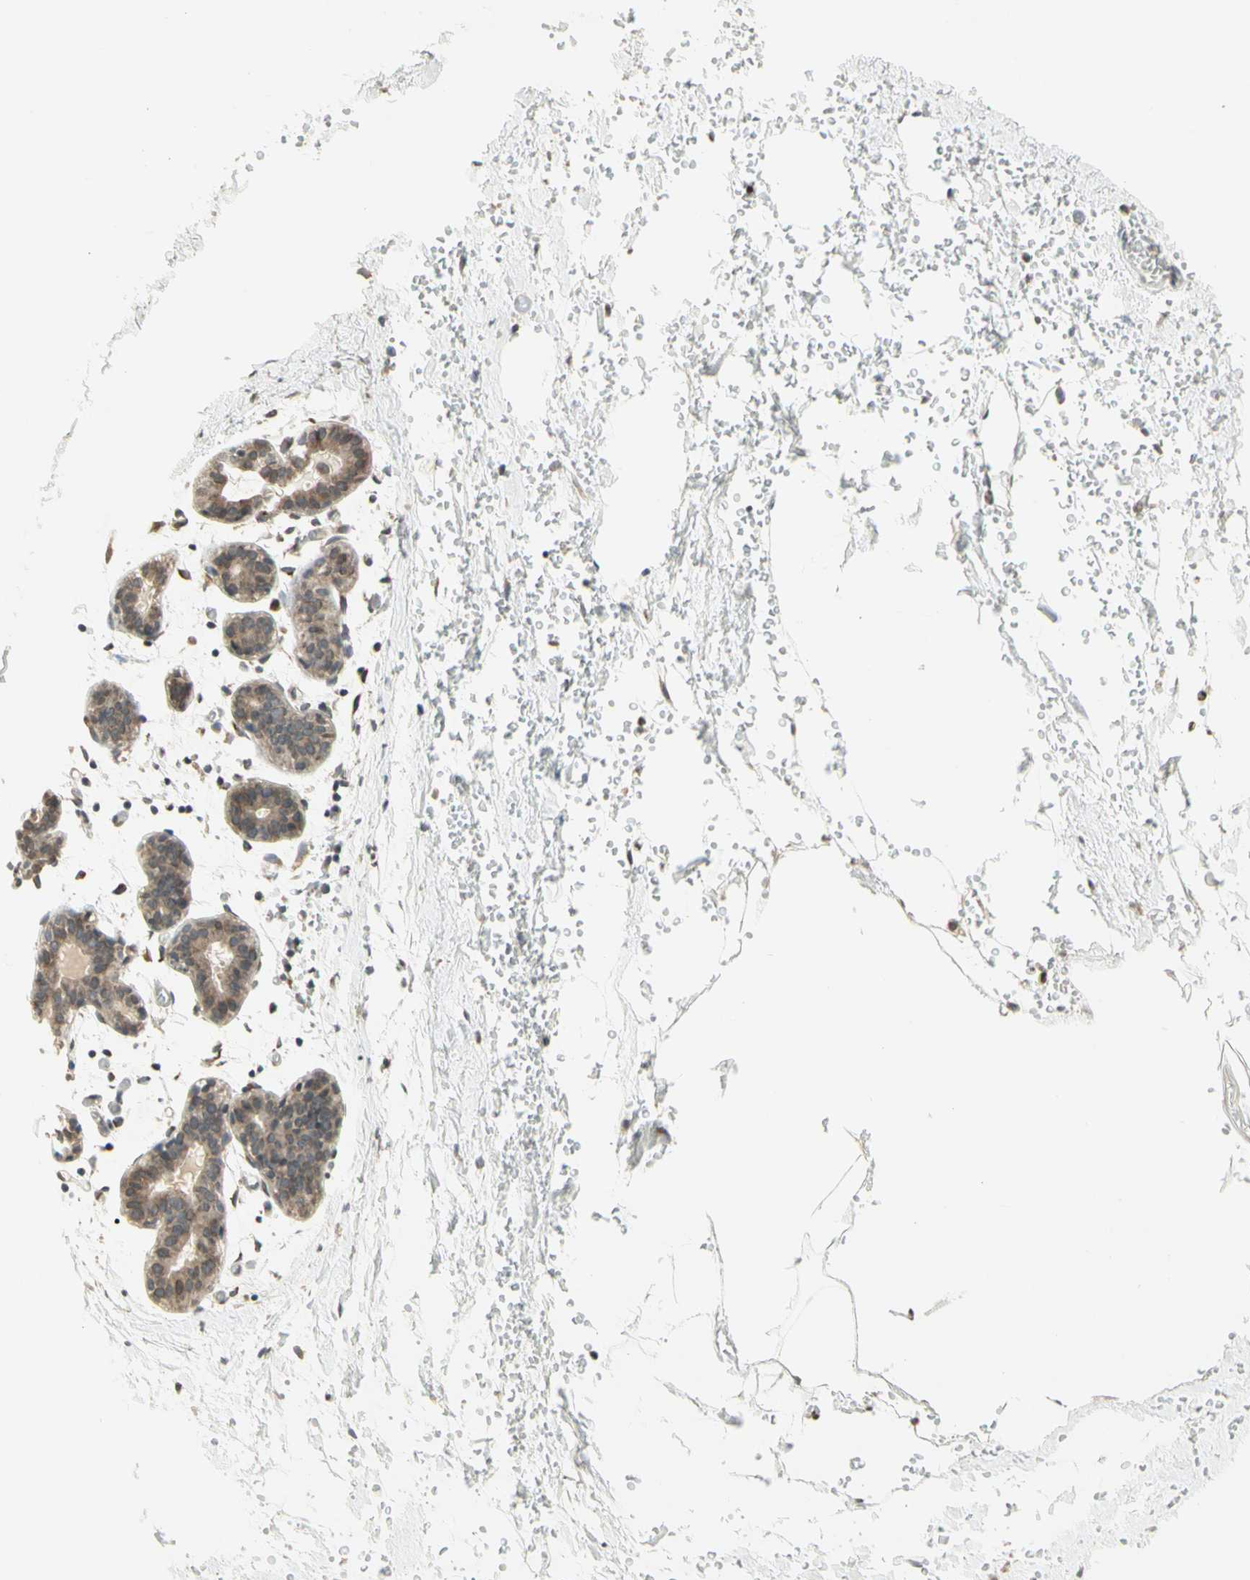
{"staining": {"intensity": "weak", "quantity": ">75%", "location": "cytoplasmic/membranous"}, "tissue": "breast", "cell_type": "Adipocytes", "image_type": "normal", "snomed": [{"axis": "morphology", "description": "Normal tissue, NOS"}, {"axis": "topography", "description": "Breast"}], "caption": "An image of breast stained for a protein exhibits weak cytoplasmic/membranous brown staining in adipocytes. (IHC, brightfield microscopy, high magnification).", "gene": "CCNI", "patient": {"sex": "female", "age": 27}}